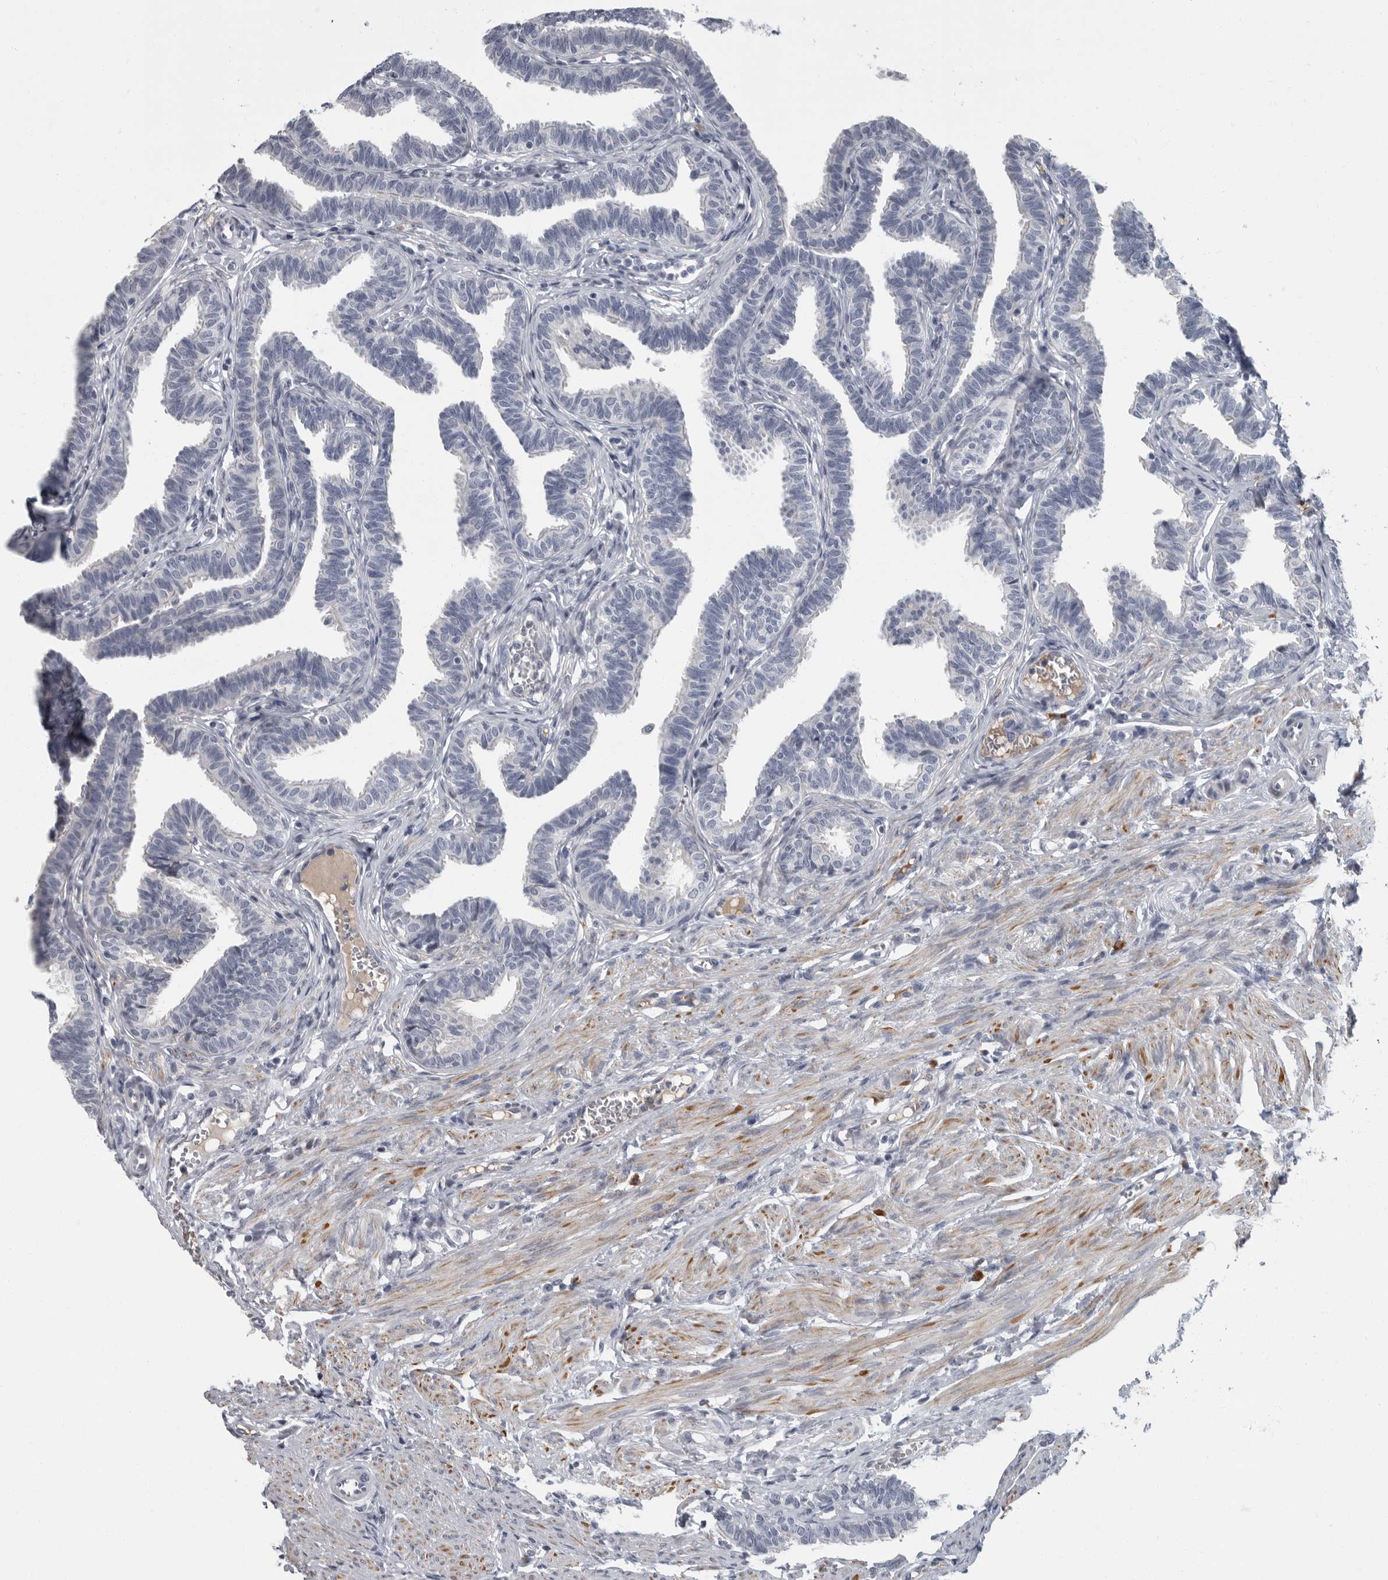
{"staining": {"intensity": "negative", "quantity": "none", "location": "none"}, "tissue": "fallopian tube", "cell_type": "Glandular cells", "image_type": "normal", "snomed": [{"axis": "morphology", "description": "Normal tissue, NOS"}, {"axis": "topography", "description": "Fallopian tube"}, {"axis": "topography", "description": "Ovary"}], "caption": "DAB (3,3'-diaminobenzidine) immunohistochemical staining of normal human fallopian tube demonstrates no significant staining in glandular cells.", "gene": "SLC25A39", "patient": {"sex": "female", "age": 23}}